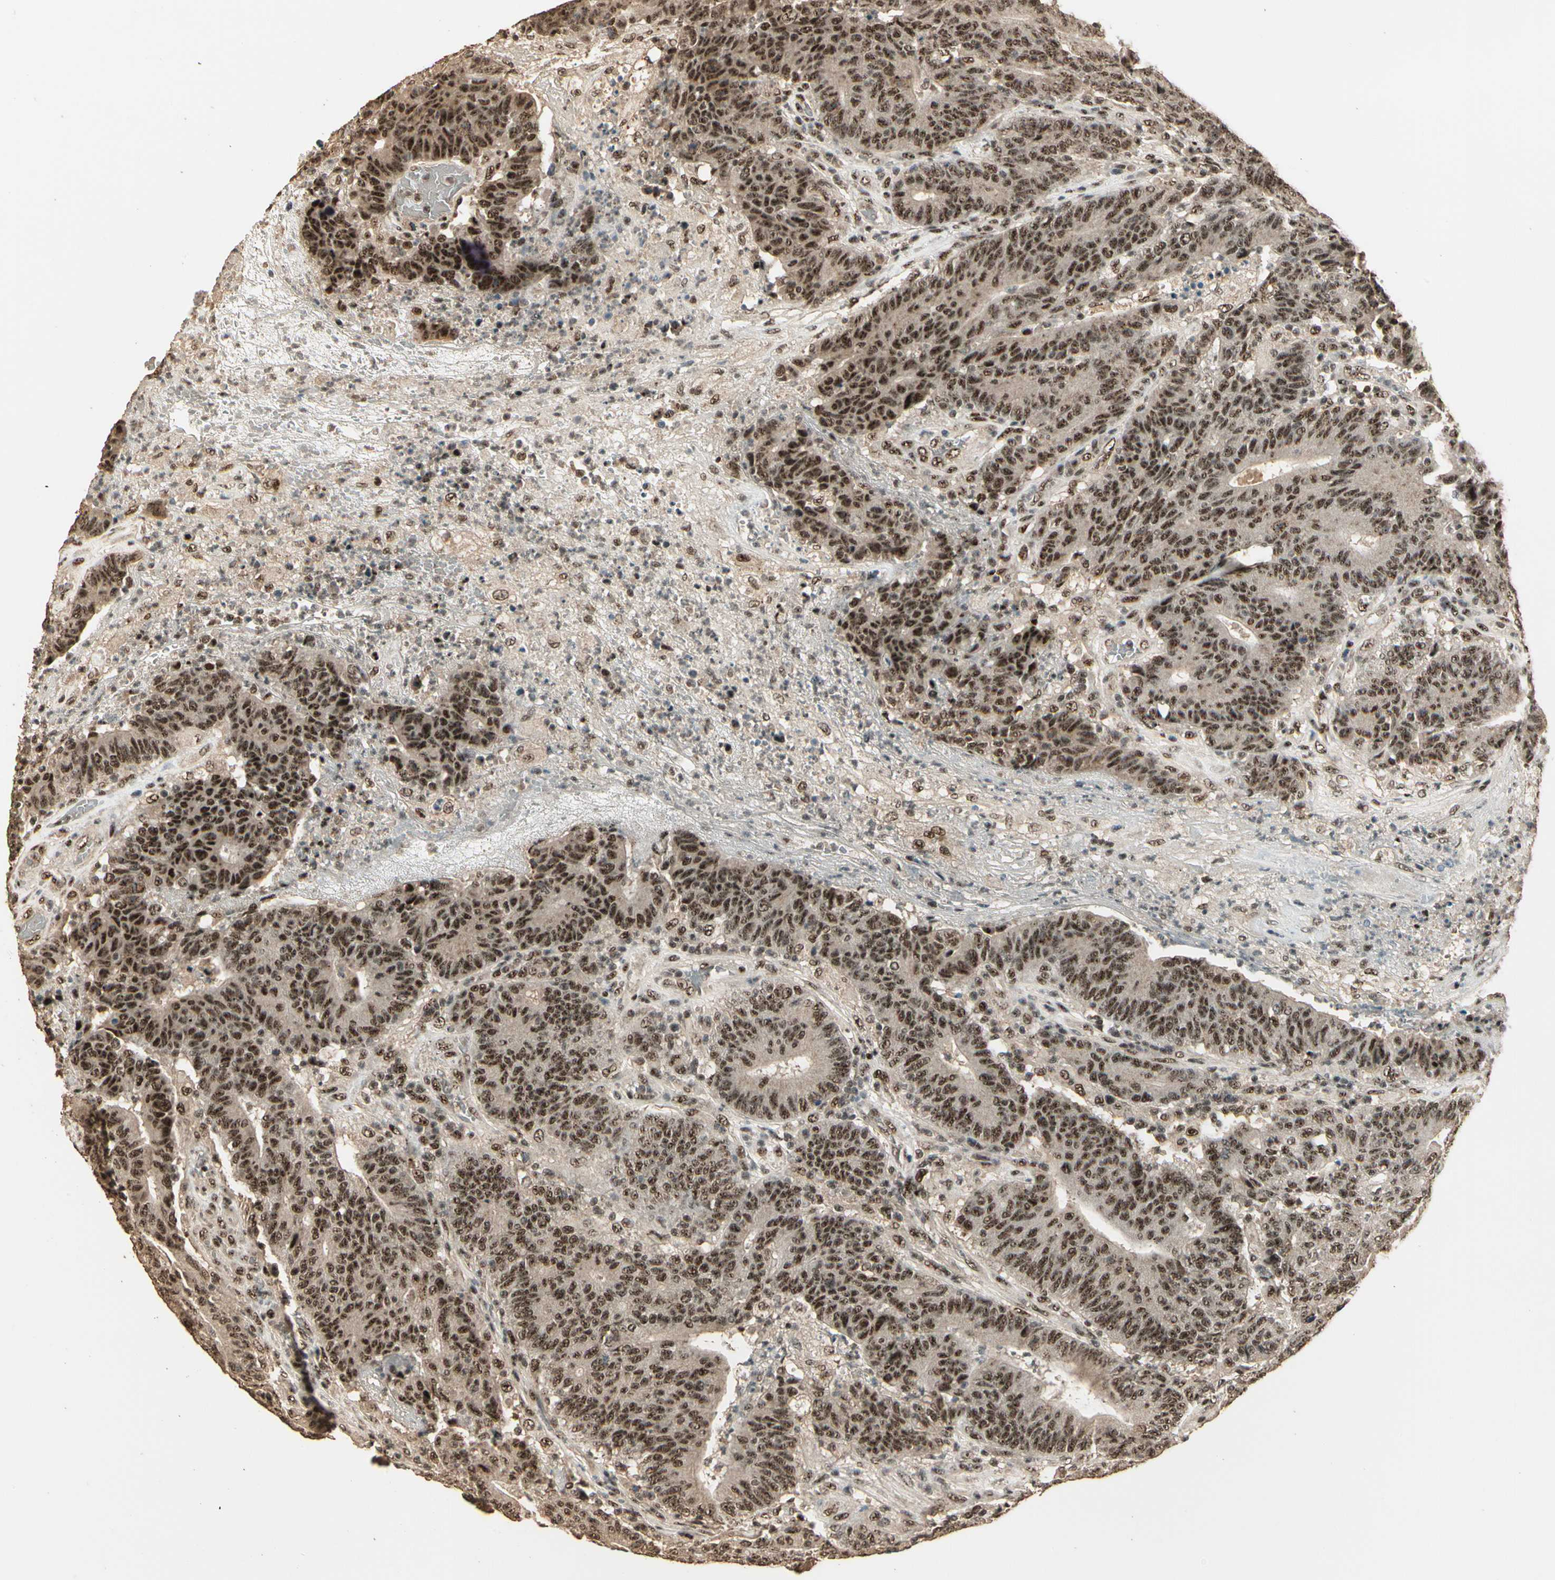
{"staining": {"intensity": "moderate", "quantity": ">75%", "location": "cytoplasmic/membranous,nuclear"}, "tissue": "colorectal cancer", "cell_type": "Tumor cells", "image_type": "cancer", "snomed": [{"axis": "morphology", "description": "Normal tissue, NOS"}, {"axis": "morphology", "description": "Adenocarcinoma, NOS"}, {"axis": "topography", "description": "Colon"}], "caption": "Protein analysis of colorectal cancer tissue displays moderate cytoplasmic/membranous and nuclear staining in about >75% of tumor cells.", "gene": "RBM25", "patient": {"sex": "female", "age": 75}}